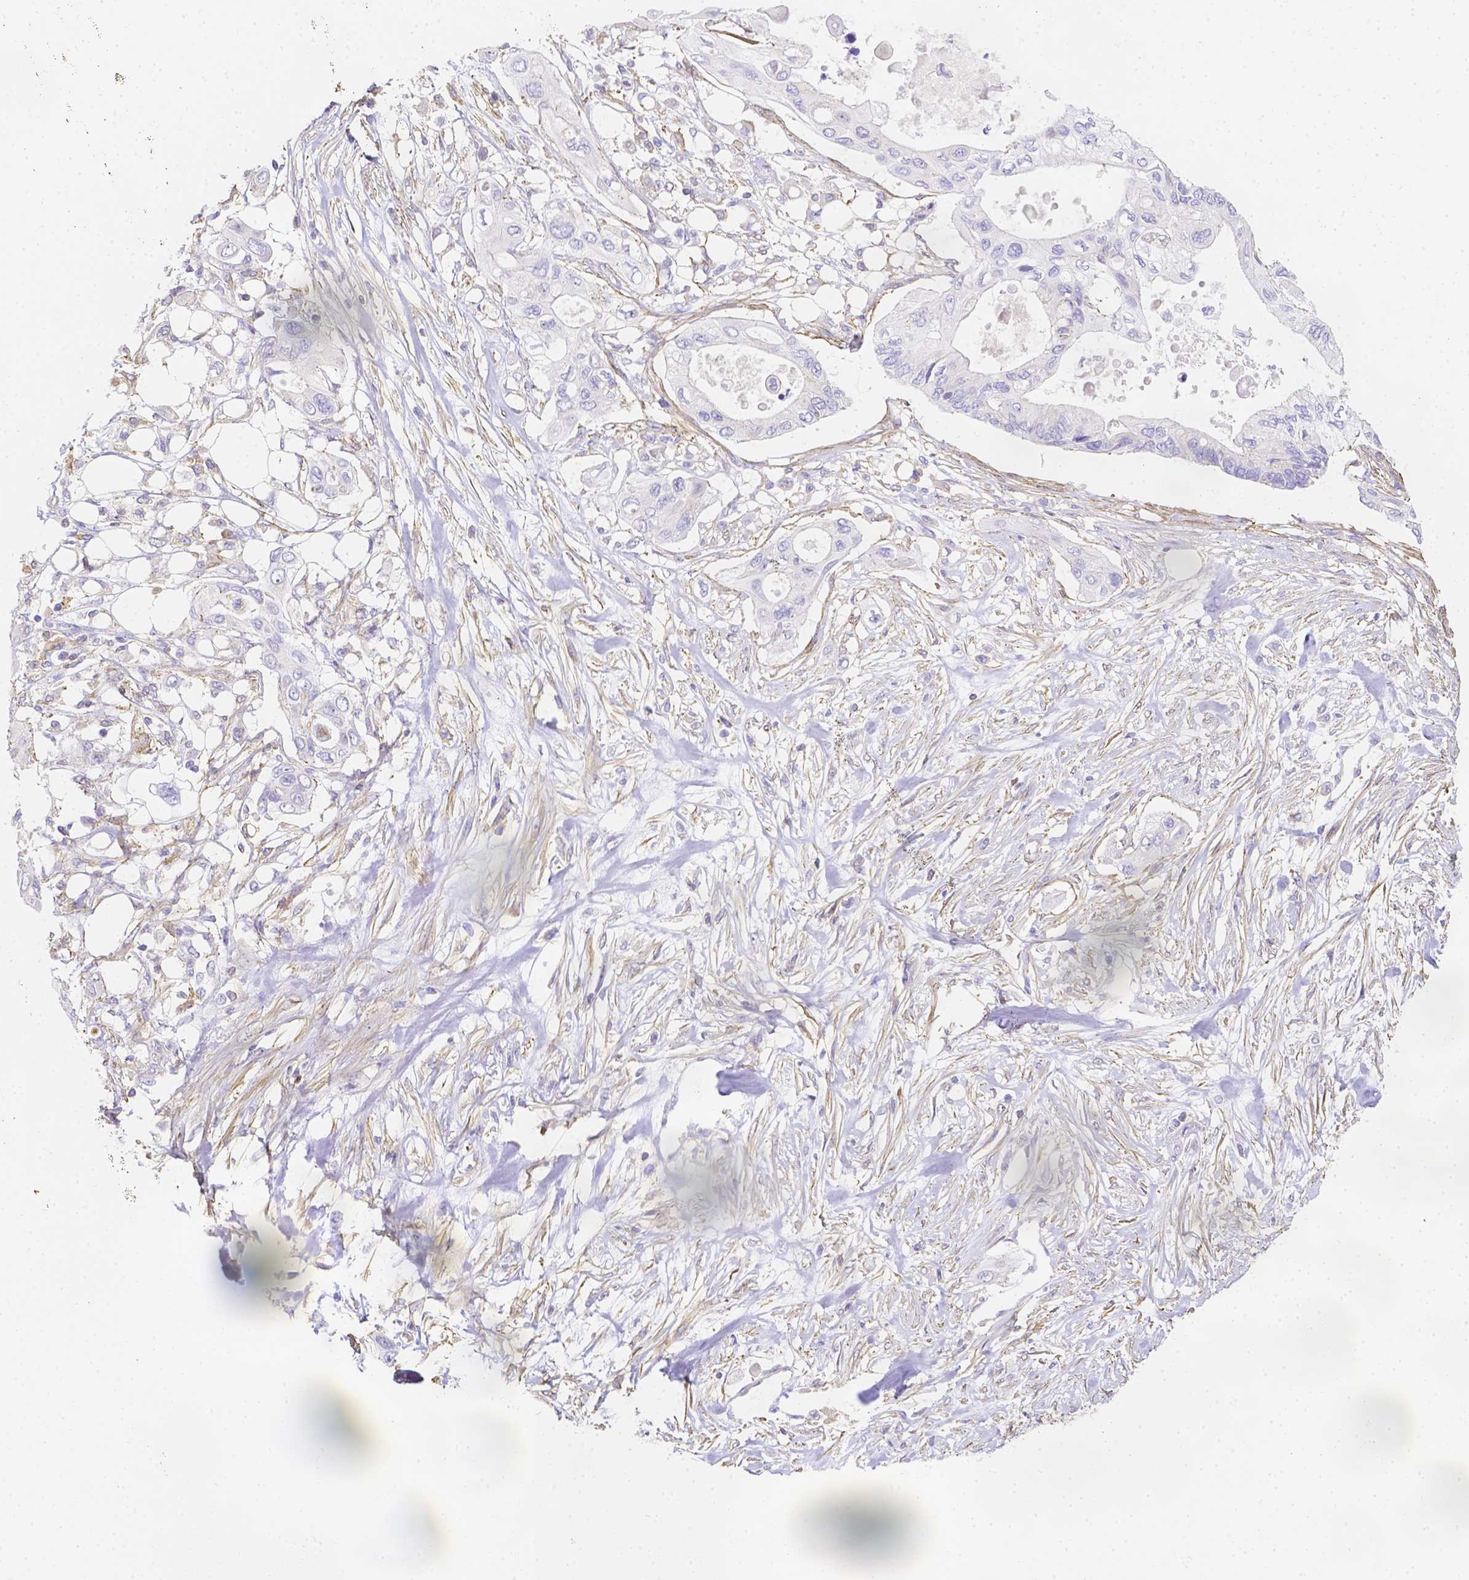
{"staining": {"intensity": "negative", "quantity": "none", "location": "none"}, "tissue": "pancreatic cancer", "cell_type": "Tumor cells", "image_type": "cancer", "snomed": [{"axis": "morphology", "description": "Adenocarcinoma, NOS"}, {"axis": "topography", "description": "Pancreas"}], "caption": "Protein analysis of pancreatic cancer shows no significant expression in tumor cells.", "gene": "ASAH2", "patient": {"sex": "female", "age": 63}}